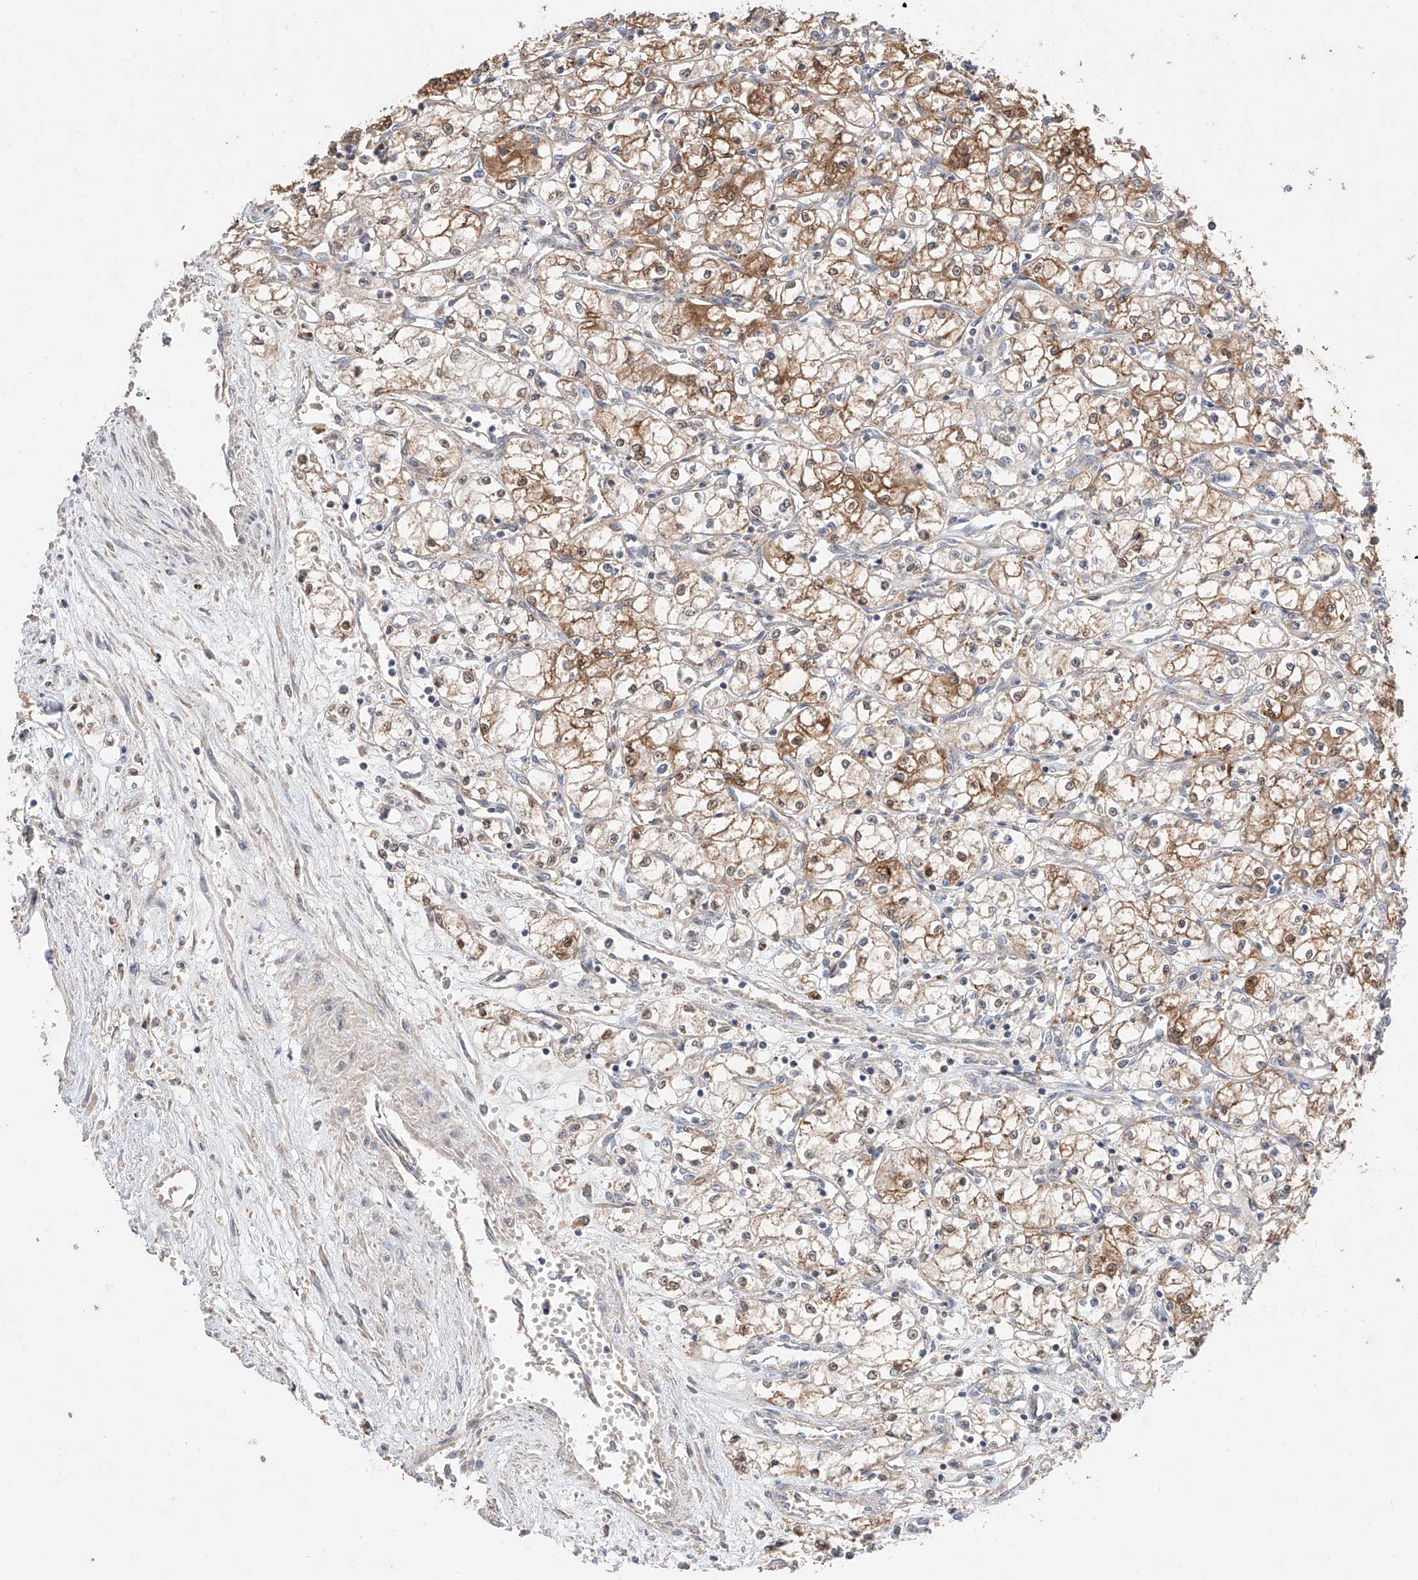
{"staining": {"intensity": "moderate", "quantity": ">75%", "location": "cytoplasmic/membranous"}, "tissue": "renal cancer", "cell_type": "Tumor cells", "image_type": "cancer", "snomed": [{"axis": "morphology", "description": "Adenocarcinoma, NOS"}, {"axis": "topography", "description": "Kidney"}], "caption": "This photomicrograph exhibits immunohistochemistry staining of human adenocarcinoma (renal), with medium moderate cytoplasmic/membranous positivity in about >75% of tumor cells.", "gene": "GCNT1", "patient": {"sex": "male", "age": 59}}